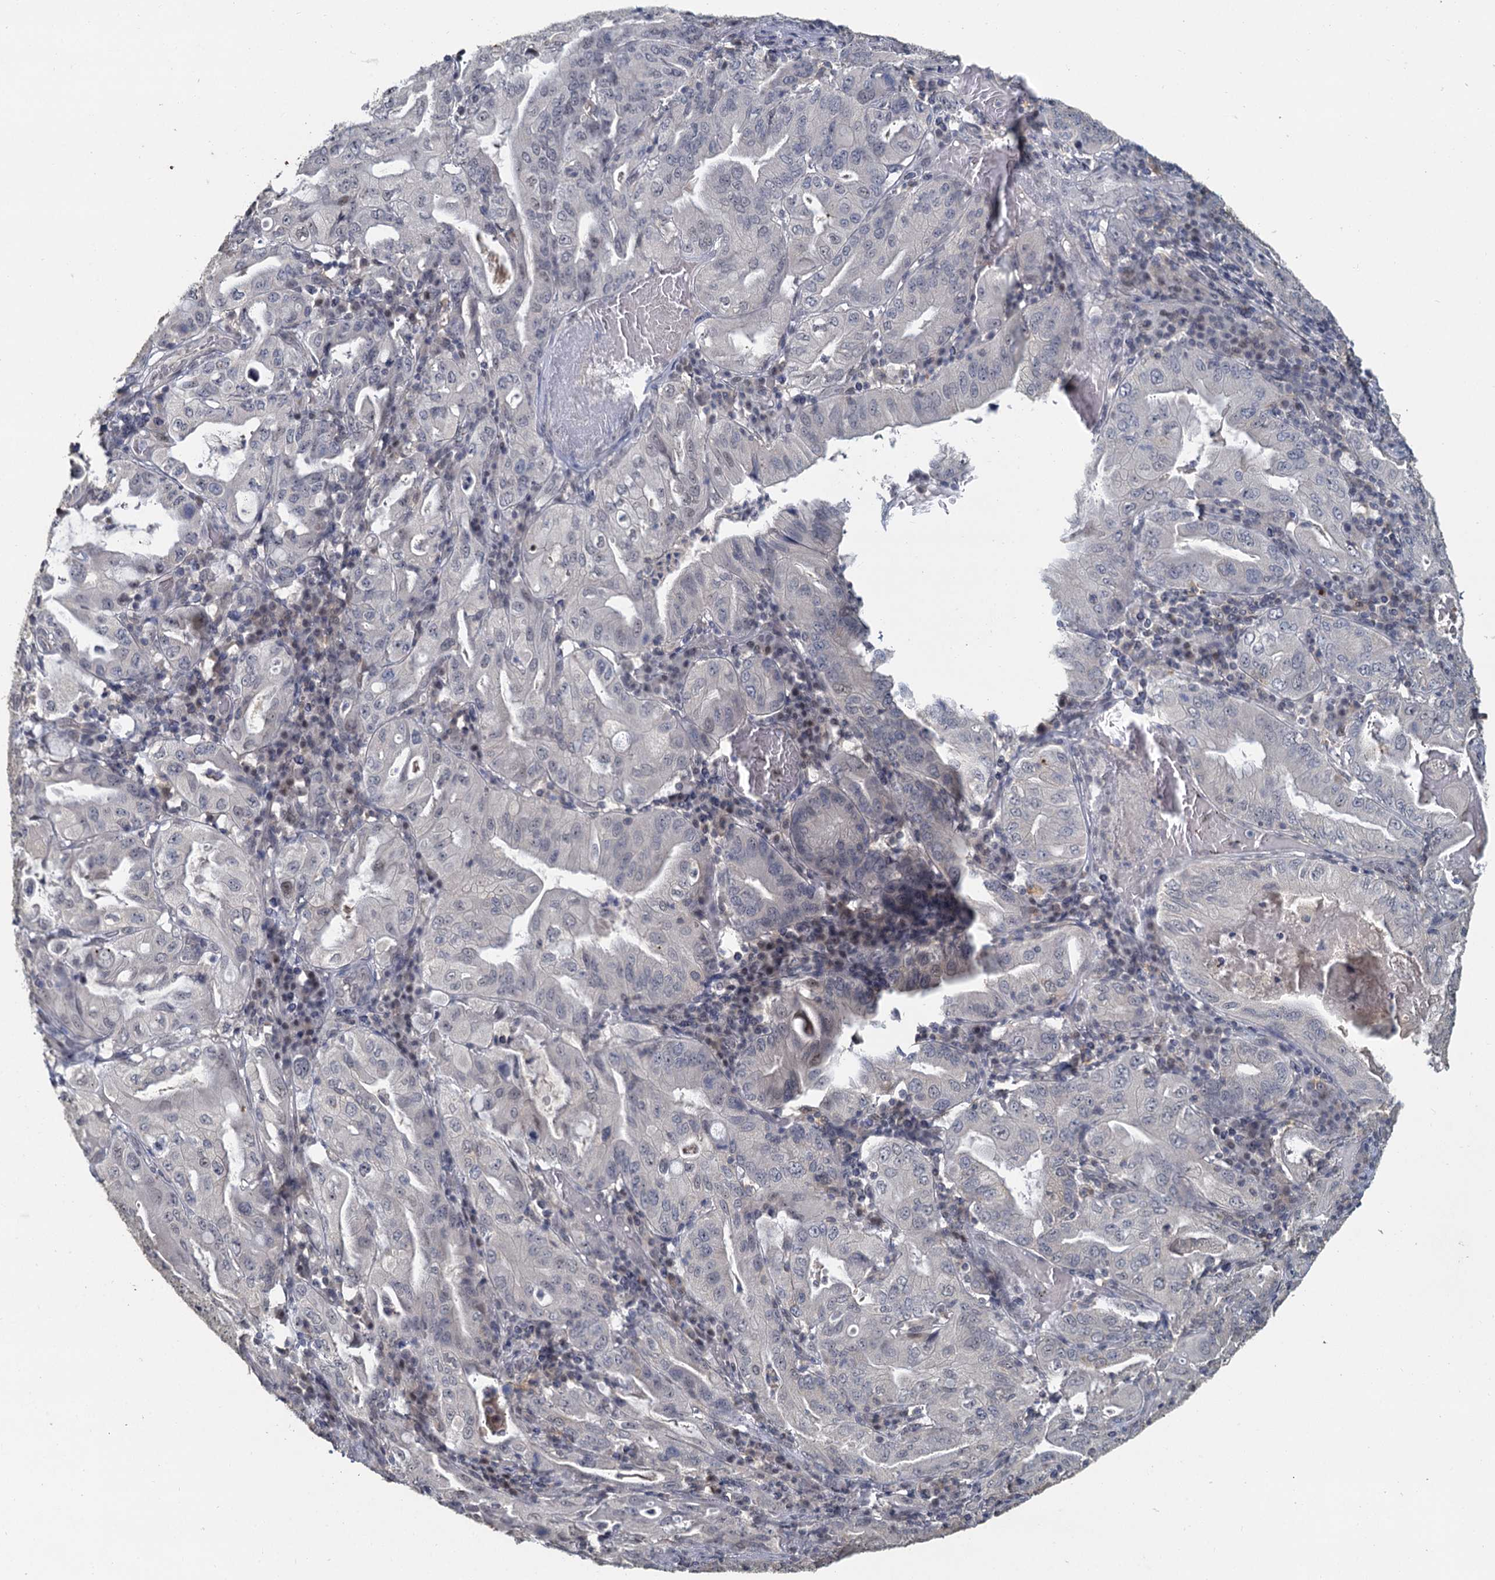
{"staining": {"intensity": "negative", "quantity": "none", "location": "none"}, "tissue": "stomach cancer", "cell_type": "Tumor cells", "image_type": "cancer", "snomed": [{"axis": "morphology", "description": "Normal tissue, NOS"}, {"axis": "morphology", "description": "Adenocarcinoma, NOS"}, {"axis": "topography", "description": "Esophagus"}, {"axis": "topography", "description": "Stomach, upper"}, {"axis": "topography", "description": "Peripheral nerve tissue"}], "caption": "There is no significant positivity in tumor cells of stomach cancer.", "gene": "MUCL1", "patient": {"sex": "male", "age": 62}}